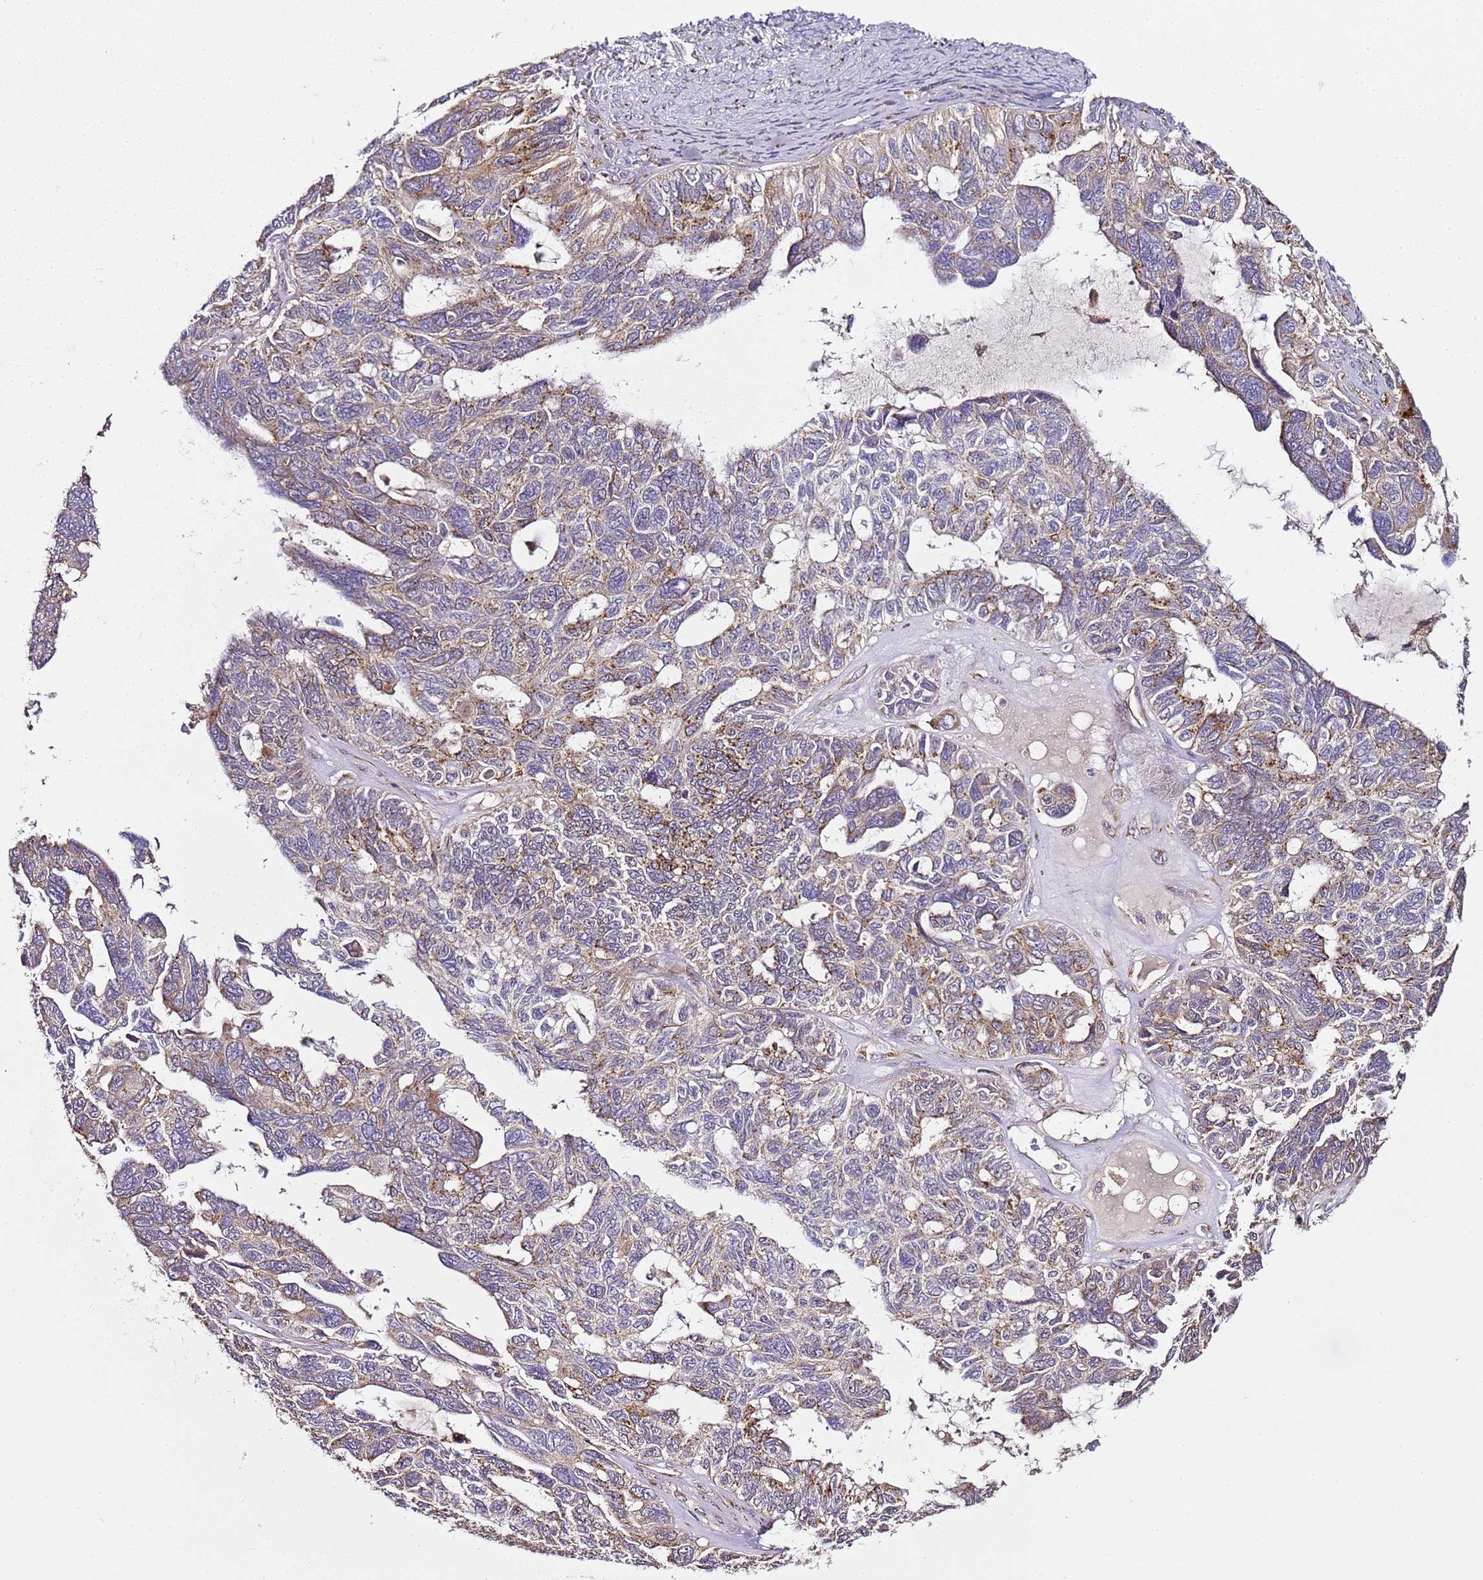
{"staining": {"intensity": "moderate", "quantity": "<25%", "location": "cytoplasmic/membranous"}, "tissue": "ovarian cancer", "cell_type": "Tumor cells", "image_type": "cancer", "snomed": [{"axis": "morphology", "description": "Cystadenocarcinoma, serous, NOS"}, {"axis": "topography", "description": "Ovary"}], "caption": "DAB immunohistochemical staining of human ovarian cancer (serous cystadenocarcinoma) exhibits moderate cytoplasmic/membranous protein staining in about <25% of tumor cells.", "gene": "MRPL49", "patient": {"sex": "female", "age": 79}}